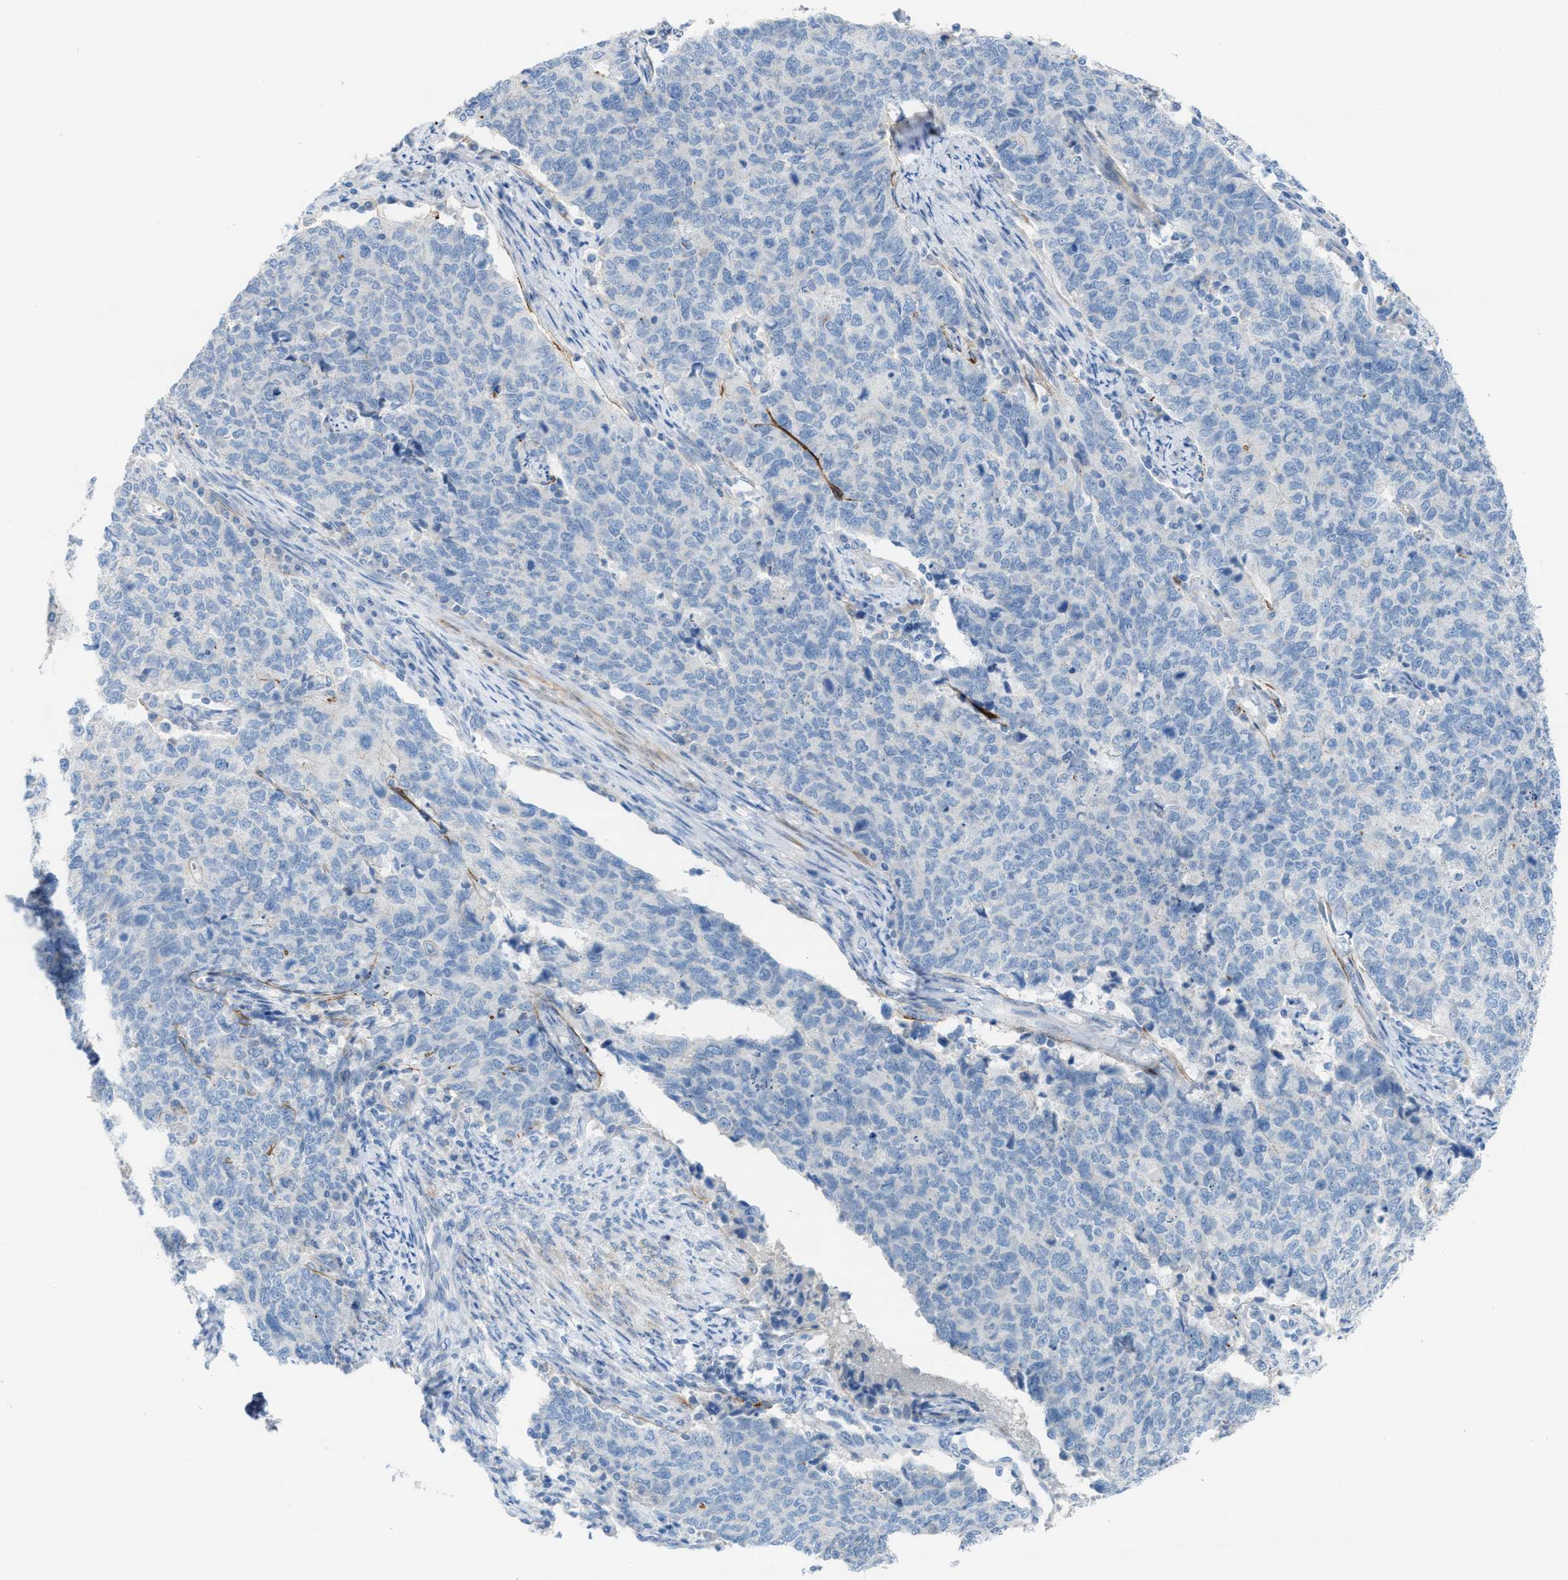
{"staining": {"intensity": "negative", "quantity": "none", "location": "none"}, "tissue": "cervical cancer", "cell_type": "Tumor cells", "image_type": "cancer", "snomed": [{"axis": "morphology", "description": "Squamous cell carcinoma, NOS"}, {"axis": "topography", "description": "Cervix"}], "caption": "Protein analysis of cervical cancer (squamous cell carcinoma) demonstrates no significant staining in tumor cells. The staining is performed using DAB (3,3'-diaminobenzidine) brown chromogen with nuclei counter-stained in using hematoxylin.", "gene": "ASPA", "patient": {"sex": "female", "age": 63}}